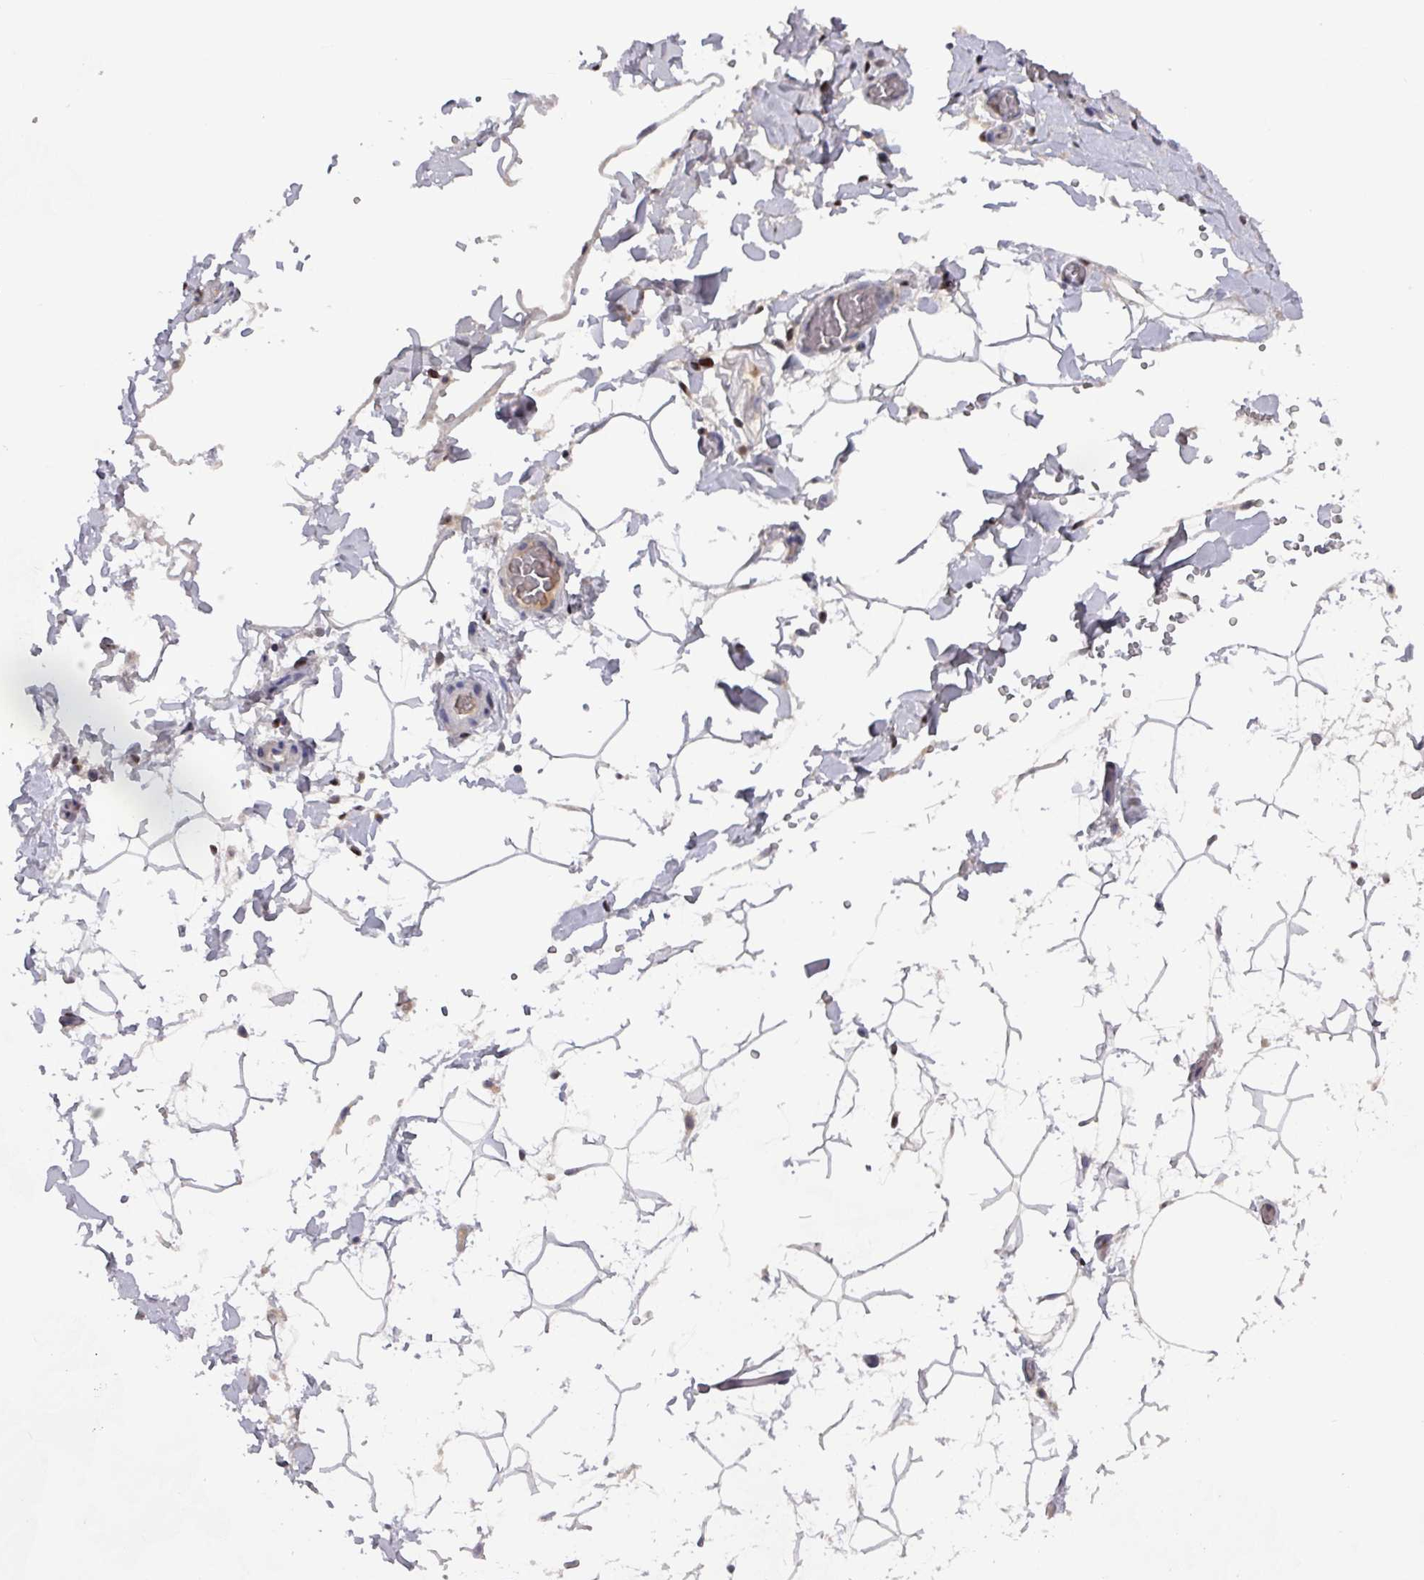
{"staining": {"intensity": "moderate", "quantity": "25%-75%", "location": "cytoplasmic/membranous,nuclear"}, "tissue": "adipose tissue", "cell_type": "Adipocytes", "image_type": "normal", "snomed": [{"axis": "morphology", "description": "Normal tissue, NOS"}, {"axis": "topography", "description": "Gallbladder"}, {"axis": "topography", "description": "Peripheral nerve tissue"}], "caption": "Adipocytes display medium levels of moderate cytoplasmic/membranous,nuclear expression in about 25%-75% of cells in benign adipose tissue.", "gene": "PRRX1", "patient": {"sex": "male", "age": 38}}